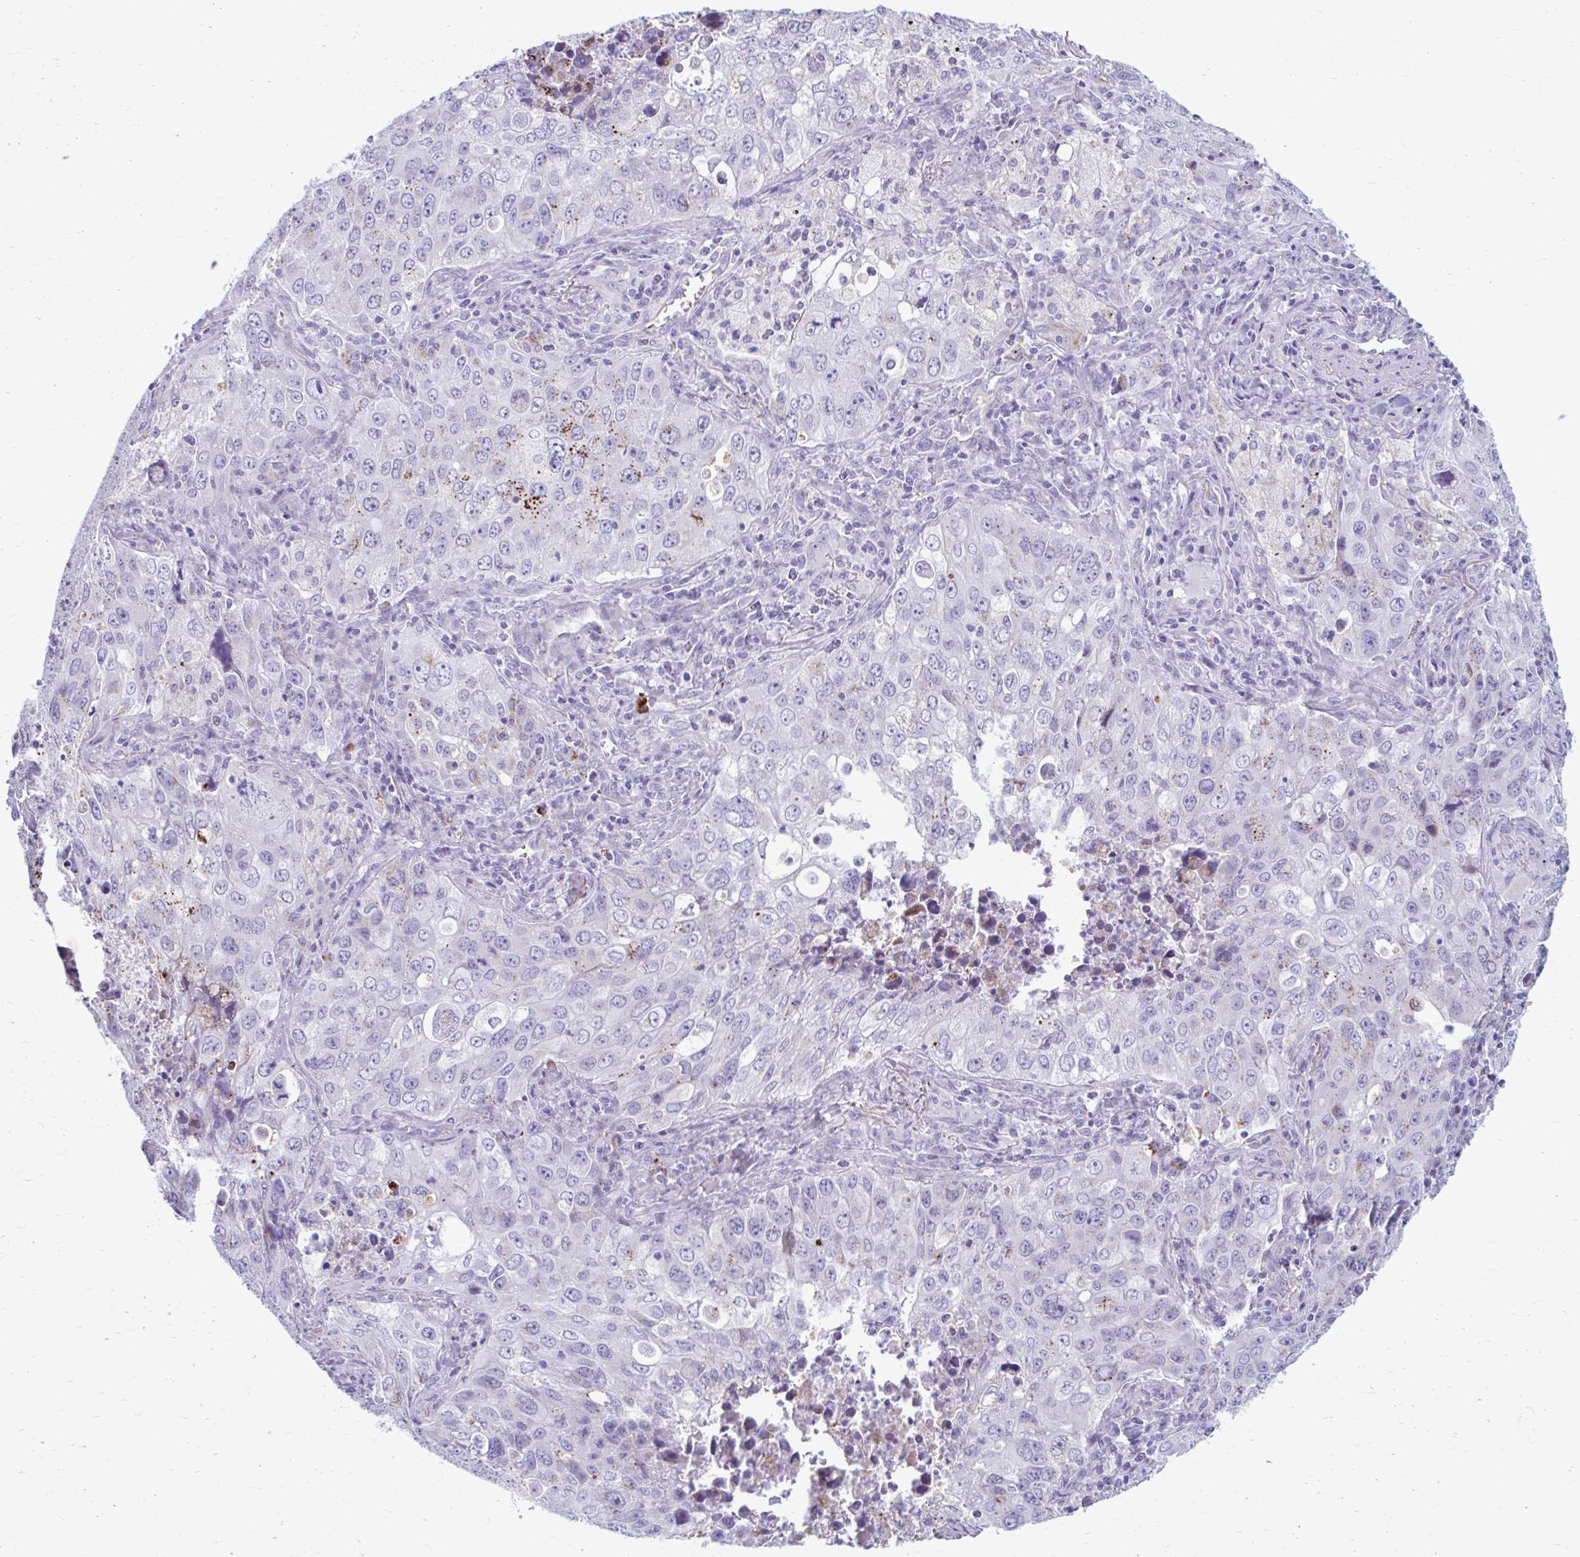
{"staining": {"intensity": "moderate", "quantity": "<25%", "location": "cytoplasmic/membranous"}, "tissue": "lung cancer", "cell_type": "Tumor cells", "image_type": "cancer", "snomed": [{"axis": "morphology", "description": "Adenocarcinoma, NOS"}, {"axis": "morphology", "description": "Adenocarcinoma, metastatic, NOS"}, {"axis": "topography", "description": "Lymph node"}, {"axis": "topography", "description": "Lung"}], "caption": "A brown stain highlights moderate cytoplasmic/membranous staining of a protein in human adenocarcinoma (lung) tumor cells.", "gene": "C12orf71", "patient": {"sex": "female", "age": 42}}